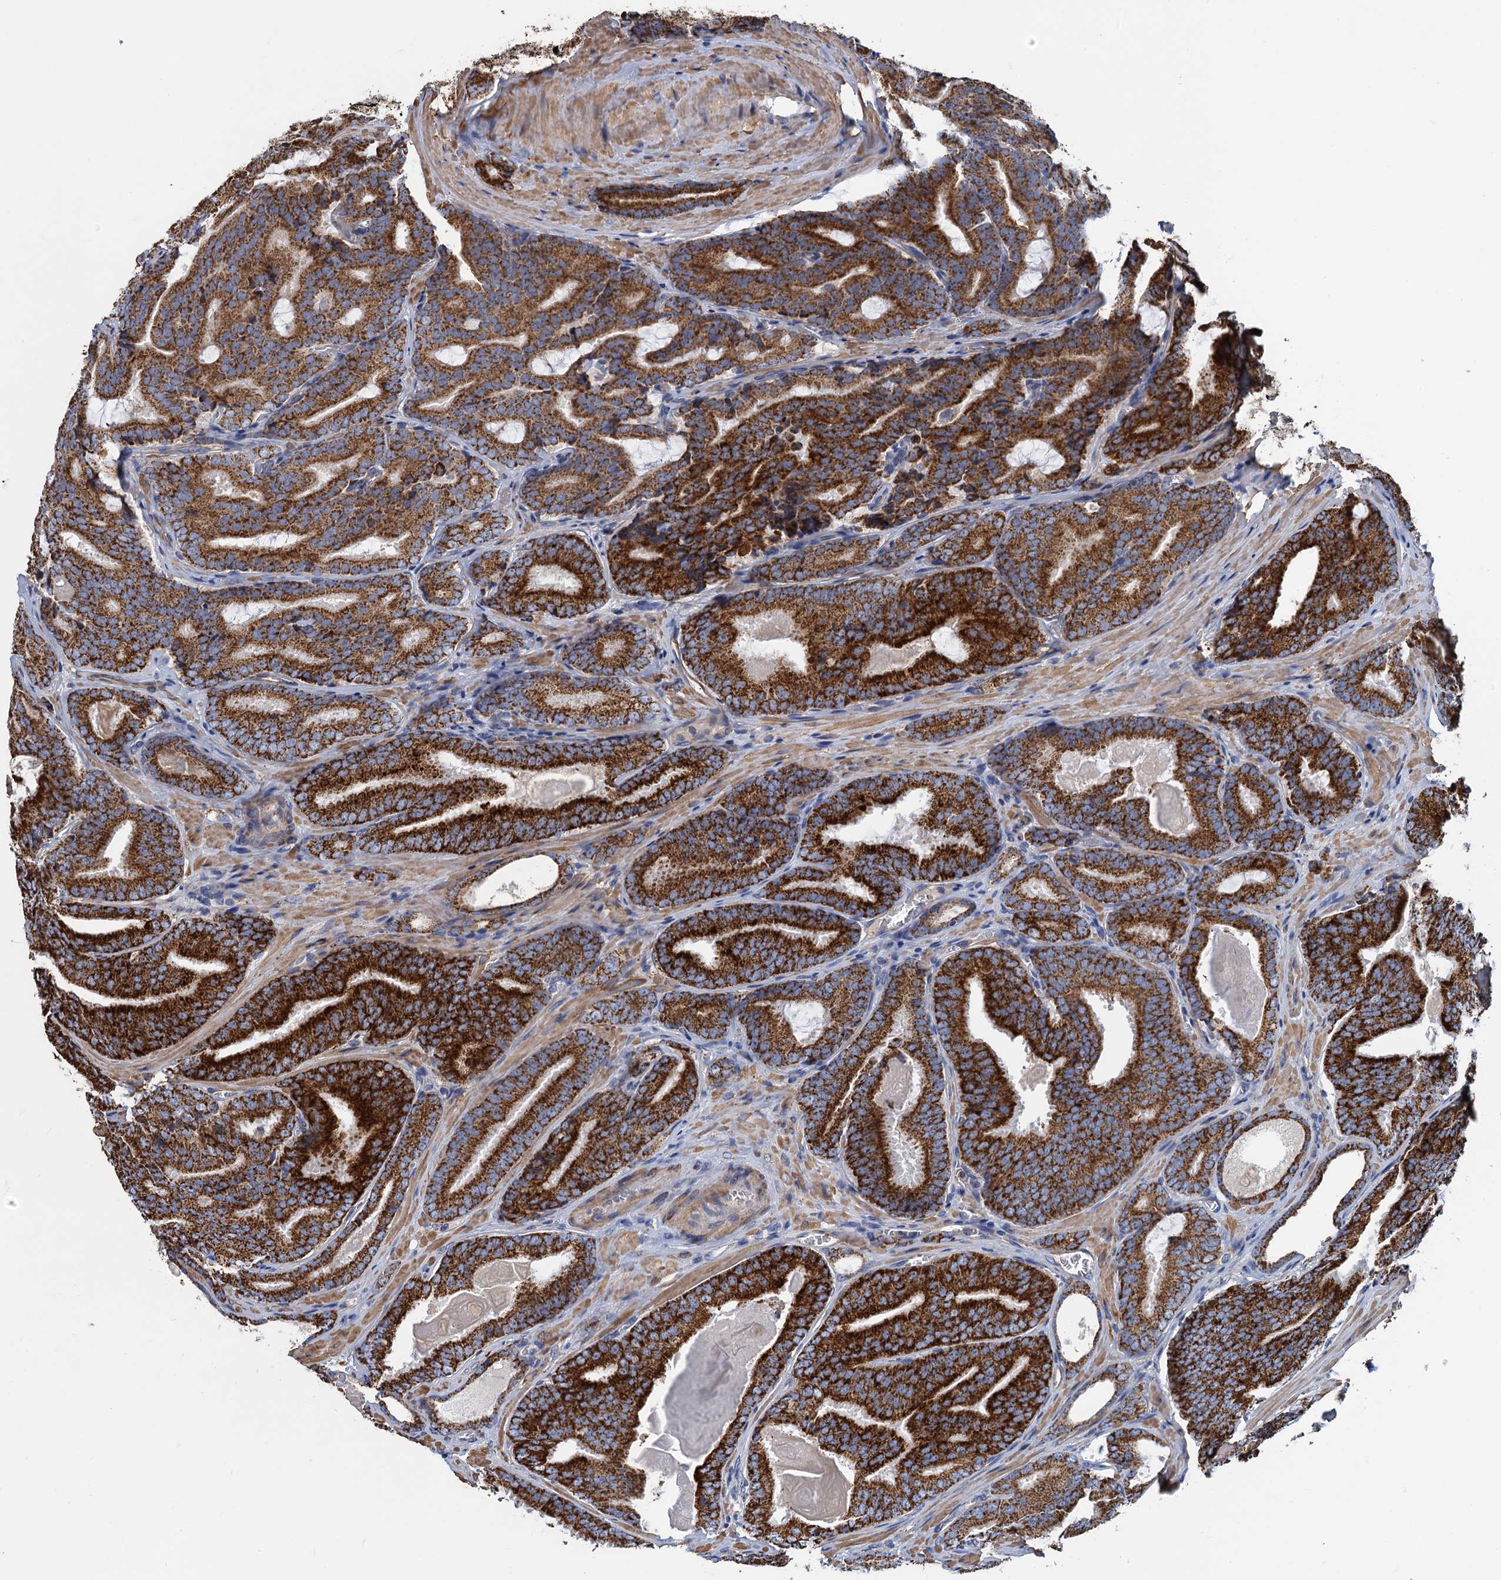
{"staining": {"intensity": "strong", "quantity": ">75%", "location": "cytoplasmic/membranous"}, "tissue": "prostate cancer", "cell_type": "Tumor cells", "image_type": "cancer", "snomed": [{"axis": "morphology", "description": "Adenocarcinoma, High grade"}, {"axis": "topography", "description": "Prostate"}], "caption": "The micrograph exhibits staining of high-grade adenocarcinoma (prostate), revealing strong cytoplasmic/membranous protein positivity (brown color) within tumor cells.", "gene": "GCSH", "patient": {"sex": "male", "age": 66}}